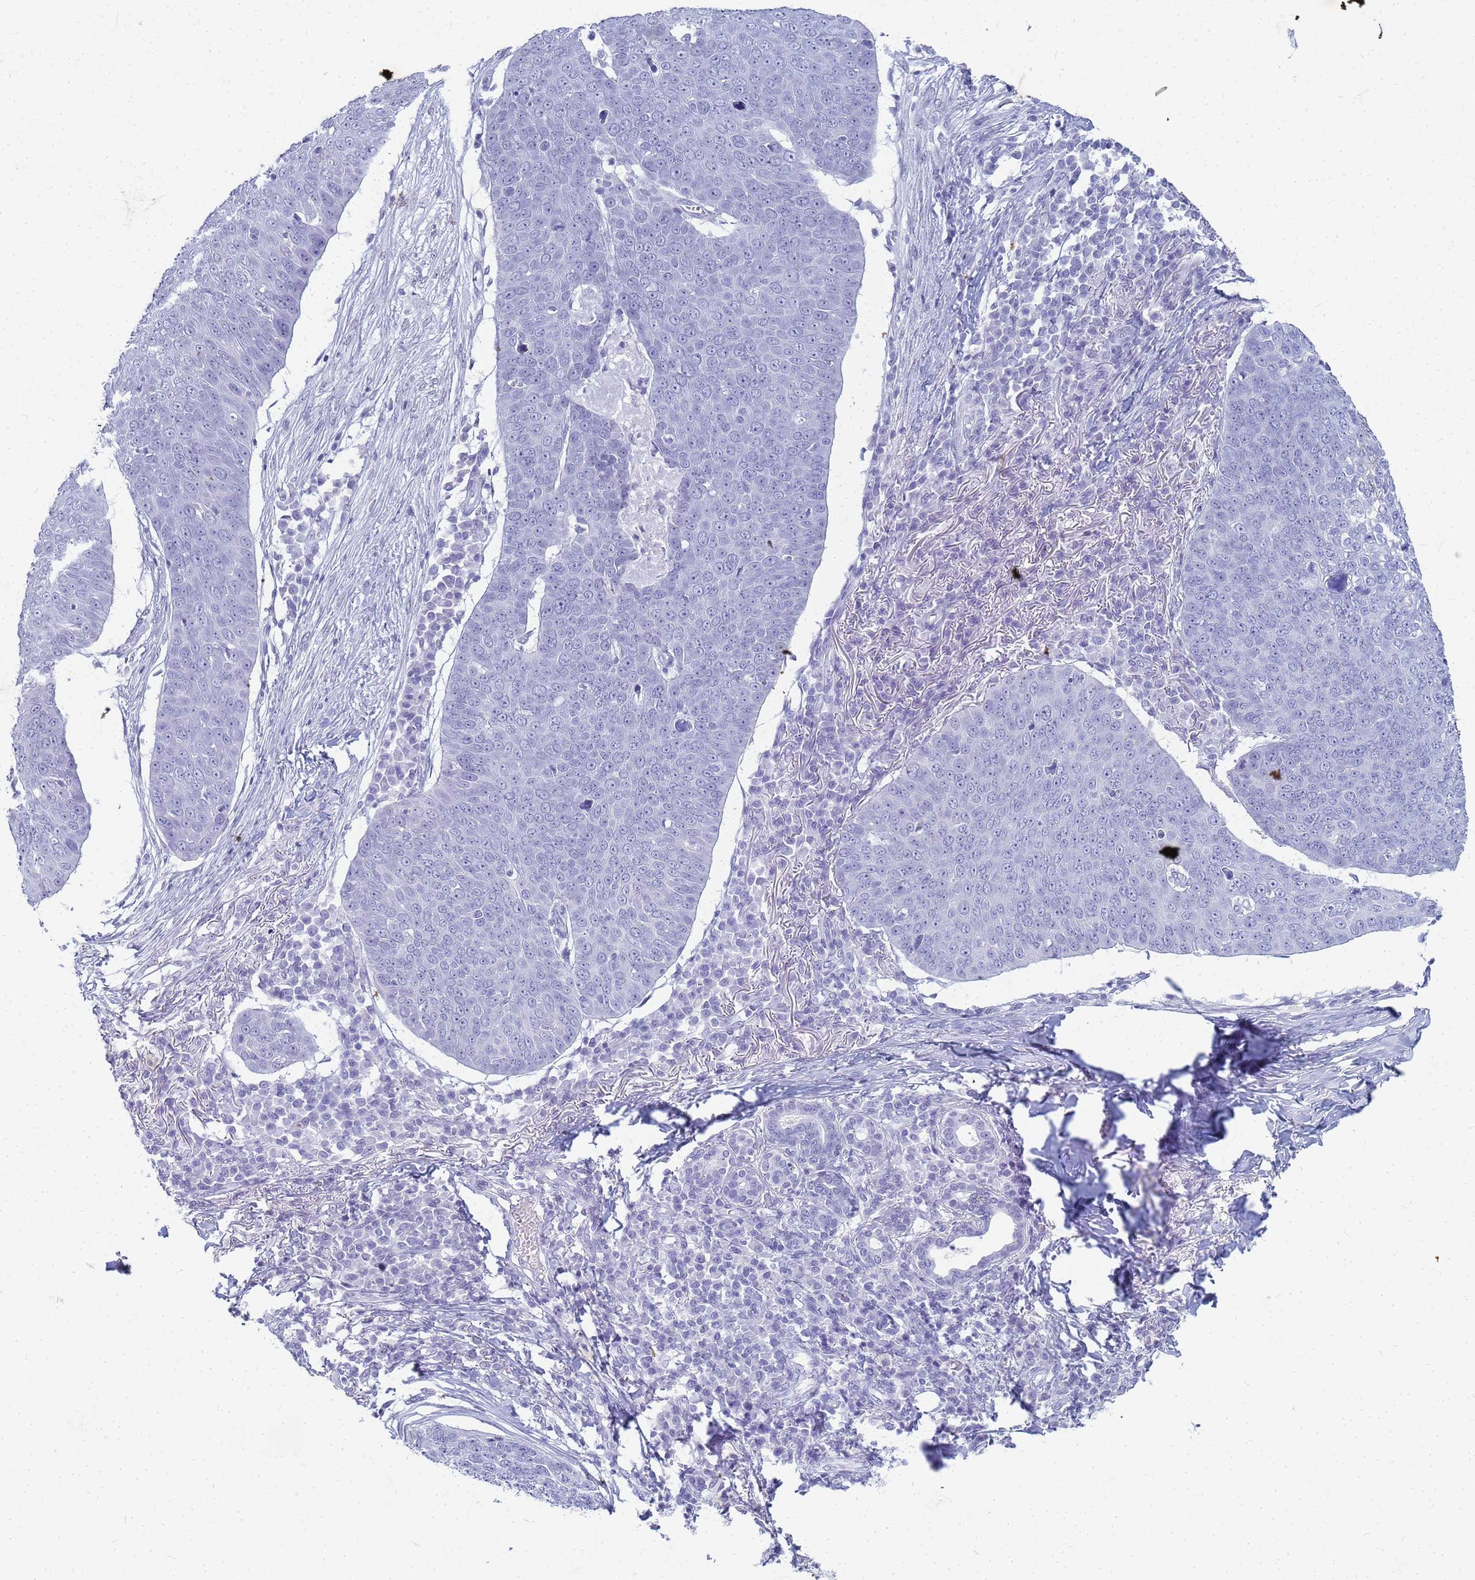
{"staining": {"intensity": "negative", "quantity": "none", "location": "none"}, "tissue": "skin cancer", "cell_type": "Tumor cells", "image_type": "cancer", "snomed": [{"axis": "morphology", "description": "Squamous cell carcinoma, NOS"}, {"axis": "topography", "description": "Skin"}], "caption": "There is no significant positivity in tumor cells of skin squamous cell carcinoma.", "gene": "SLC7A9", "patient": {"sex": "male", "age": 71}}